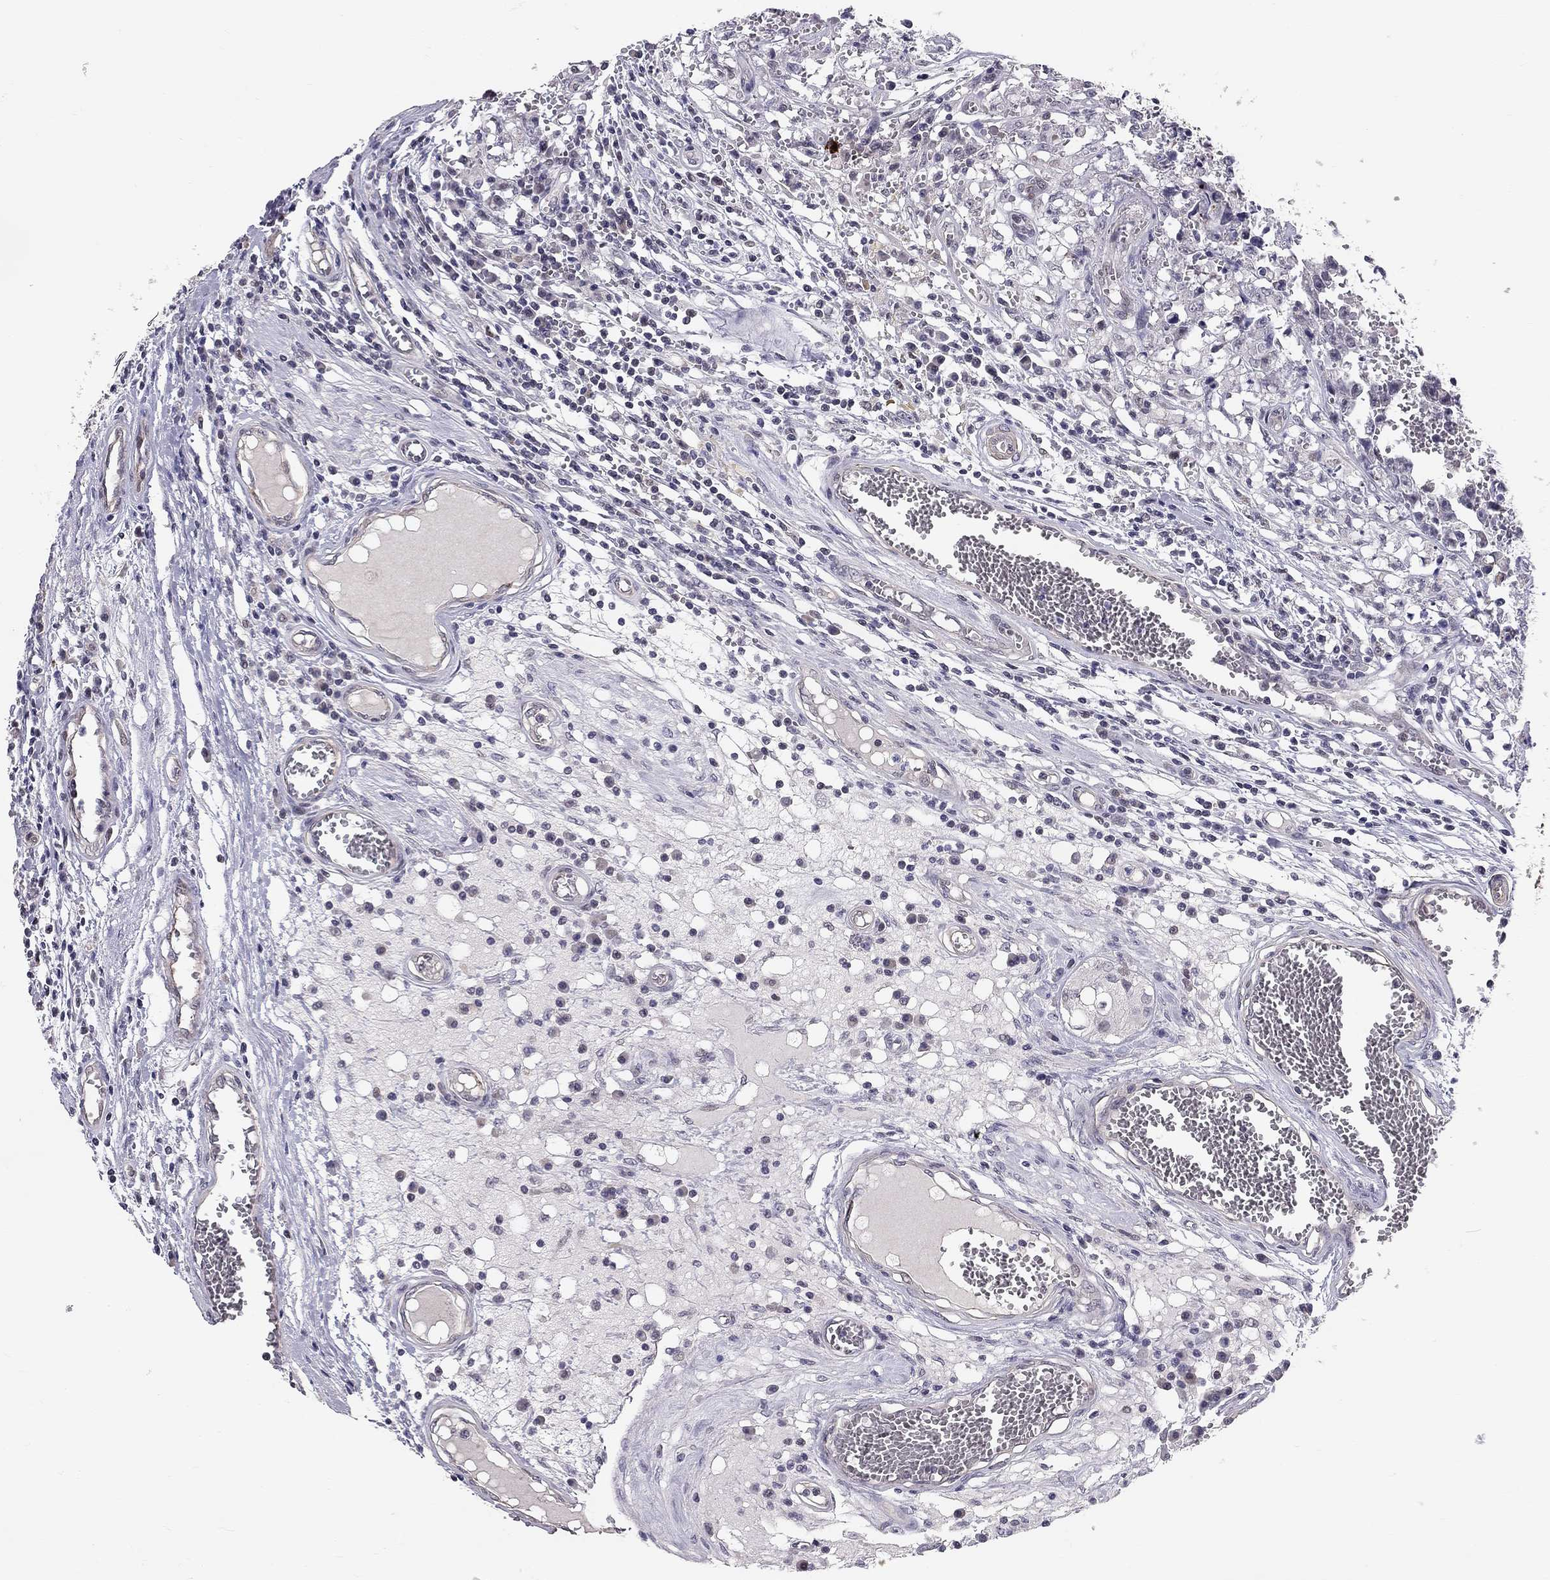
{"staining": {"intensity": "negative", "quantity": "none", "location": "none"}, "tissue": "testis cancer", "cell_type": "Tumor cells", "image_type": "cancer", "snomed": [{"axis": "morphology", "description": "Carcinoma, Embryonal, NOS"}, {"axis": "topography", "description": "Testis"}], "caption": "The IHC photomicrograph has no significant positivity in tumor cells of testis cancer (embryonal carcinoma) tissue. (Stains: DAB immunohistochemistry (IHC) with hematoxylin counter stain, Microscopy: brightfield microscopy at high magnification).", "gene": "GJB4", "patient": {"sex": "male", "age": 36}}